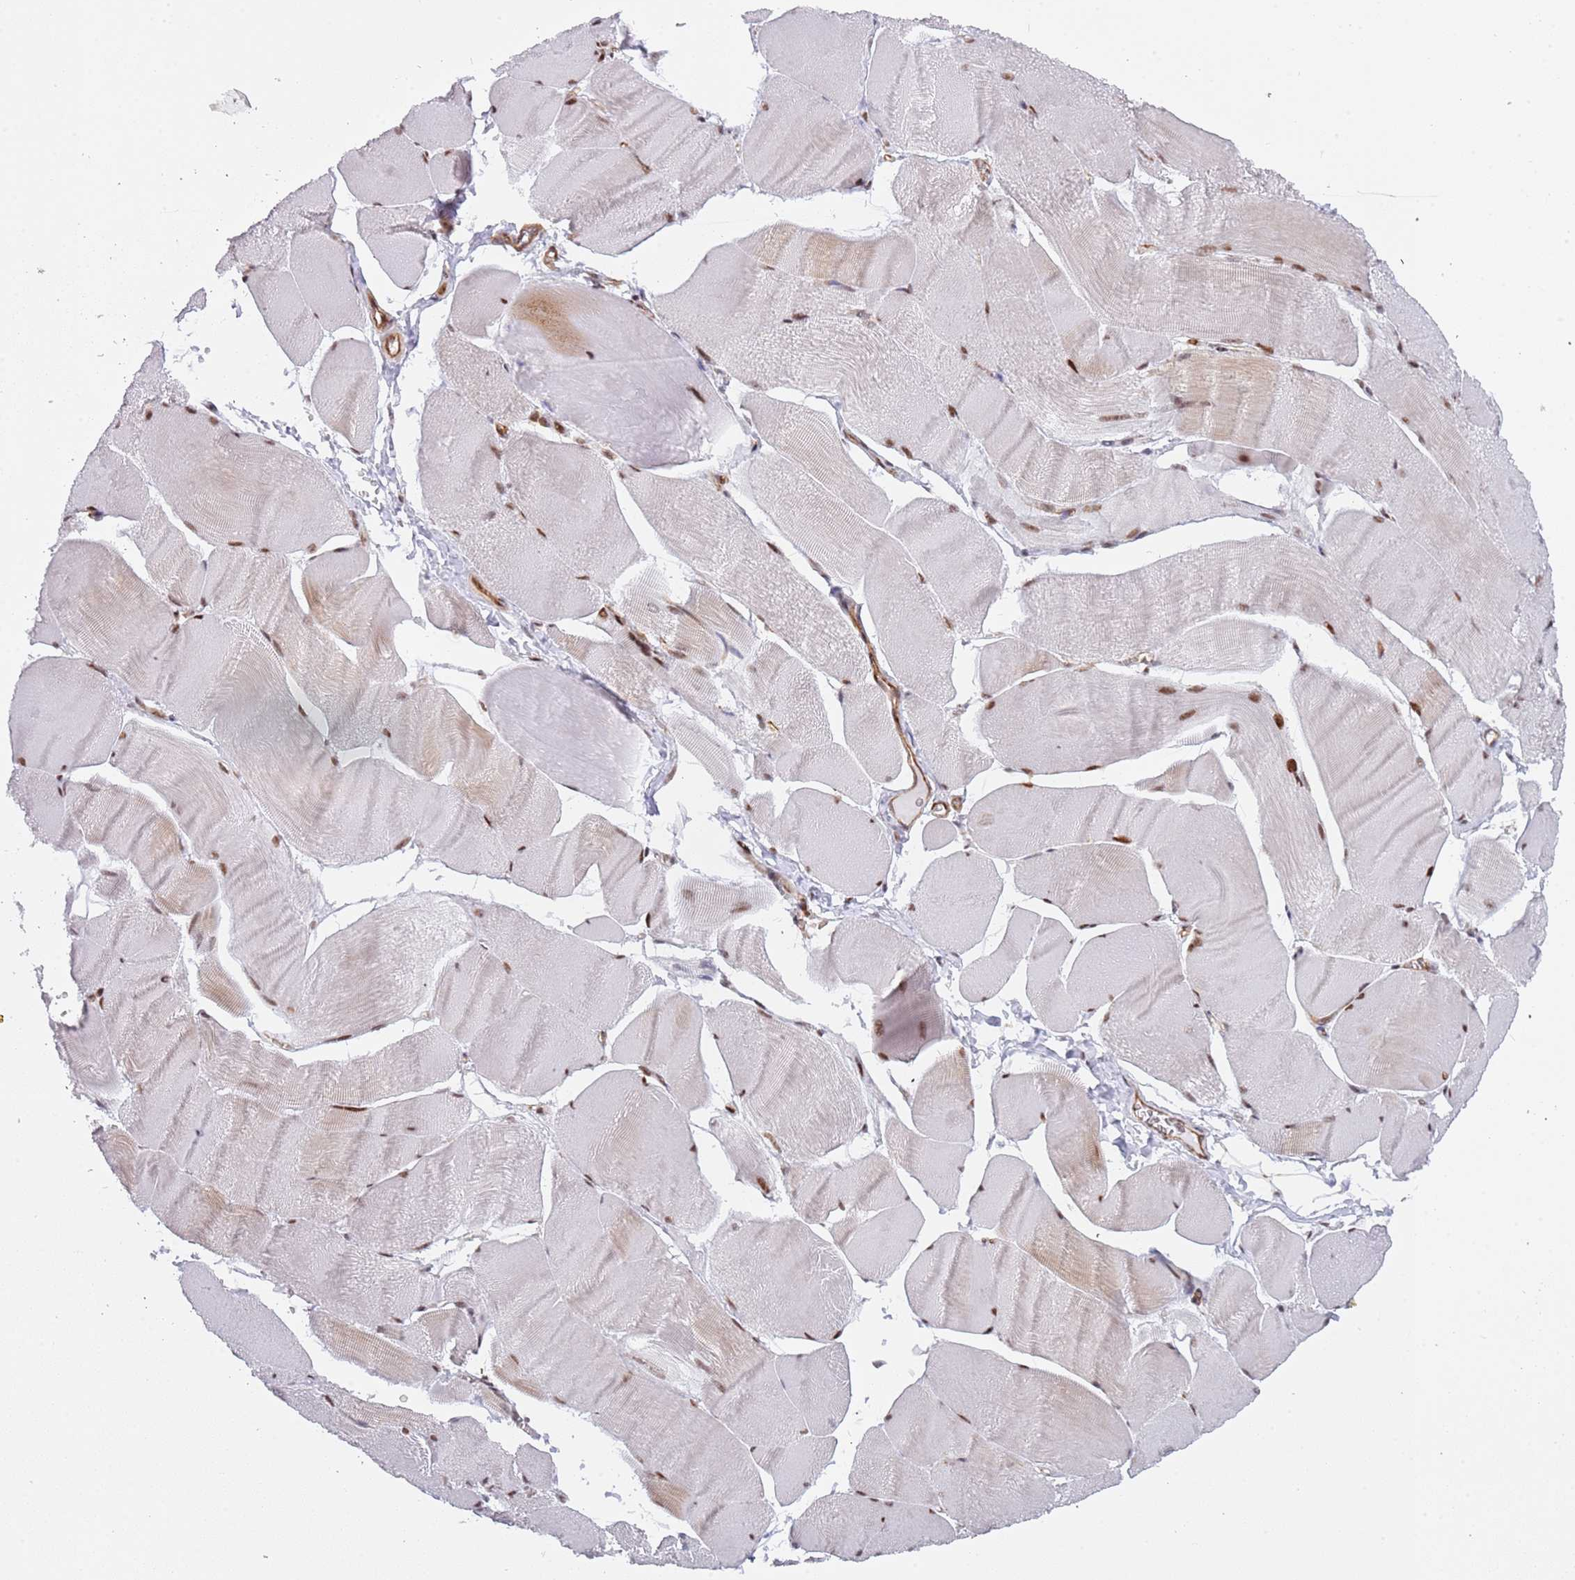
{"staining": {"intensity": "moderate", "quantity": "<25%", "location": "cytoplasmic/membranous,nuclear"}, "tissue": "skeletal muscle", "cell_type": "Myocytes", "image_type": "normal", "snomed": [{"axis": "morphology", "description": "Normal tissue, NOS"}, {"axis": "morphology", "description": "Basal cell carcinoma"}, {"axis": "topography", "description": "Skeletal muscle"}], "caption": "IHC staining of unremarkable skeletal muscle, which shows low levels of moderate cytoplasmic/membranous,nuclear positivity in about <25% of myocytes indicating moderate cytoplasmic/membranous,nuclear protein expression. The staining was performed using DAB (3,3'-diaminobenzidine) (brown) for protein detection and nuclei were counterstained in hematoxylin (blue).", "gene": "LRMDA", "patient": {"sex": "female", "age": 64}}